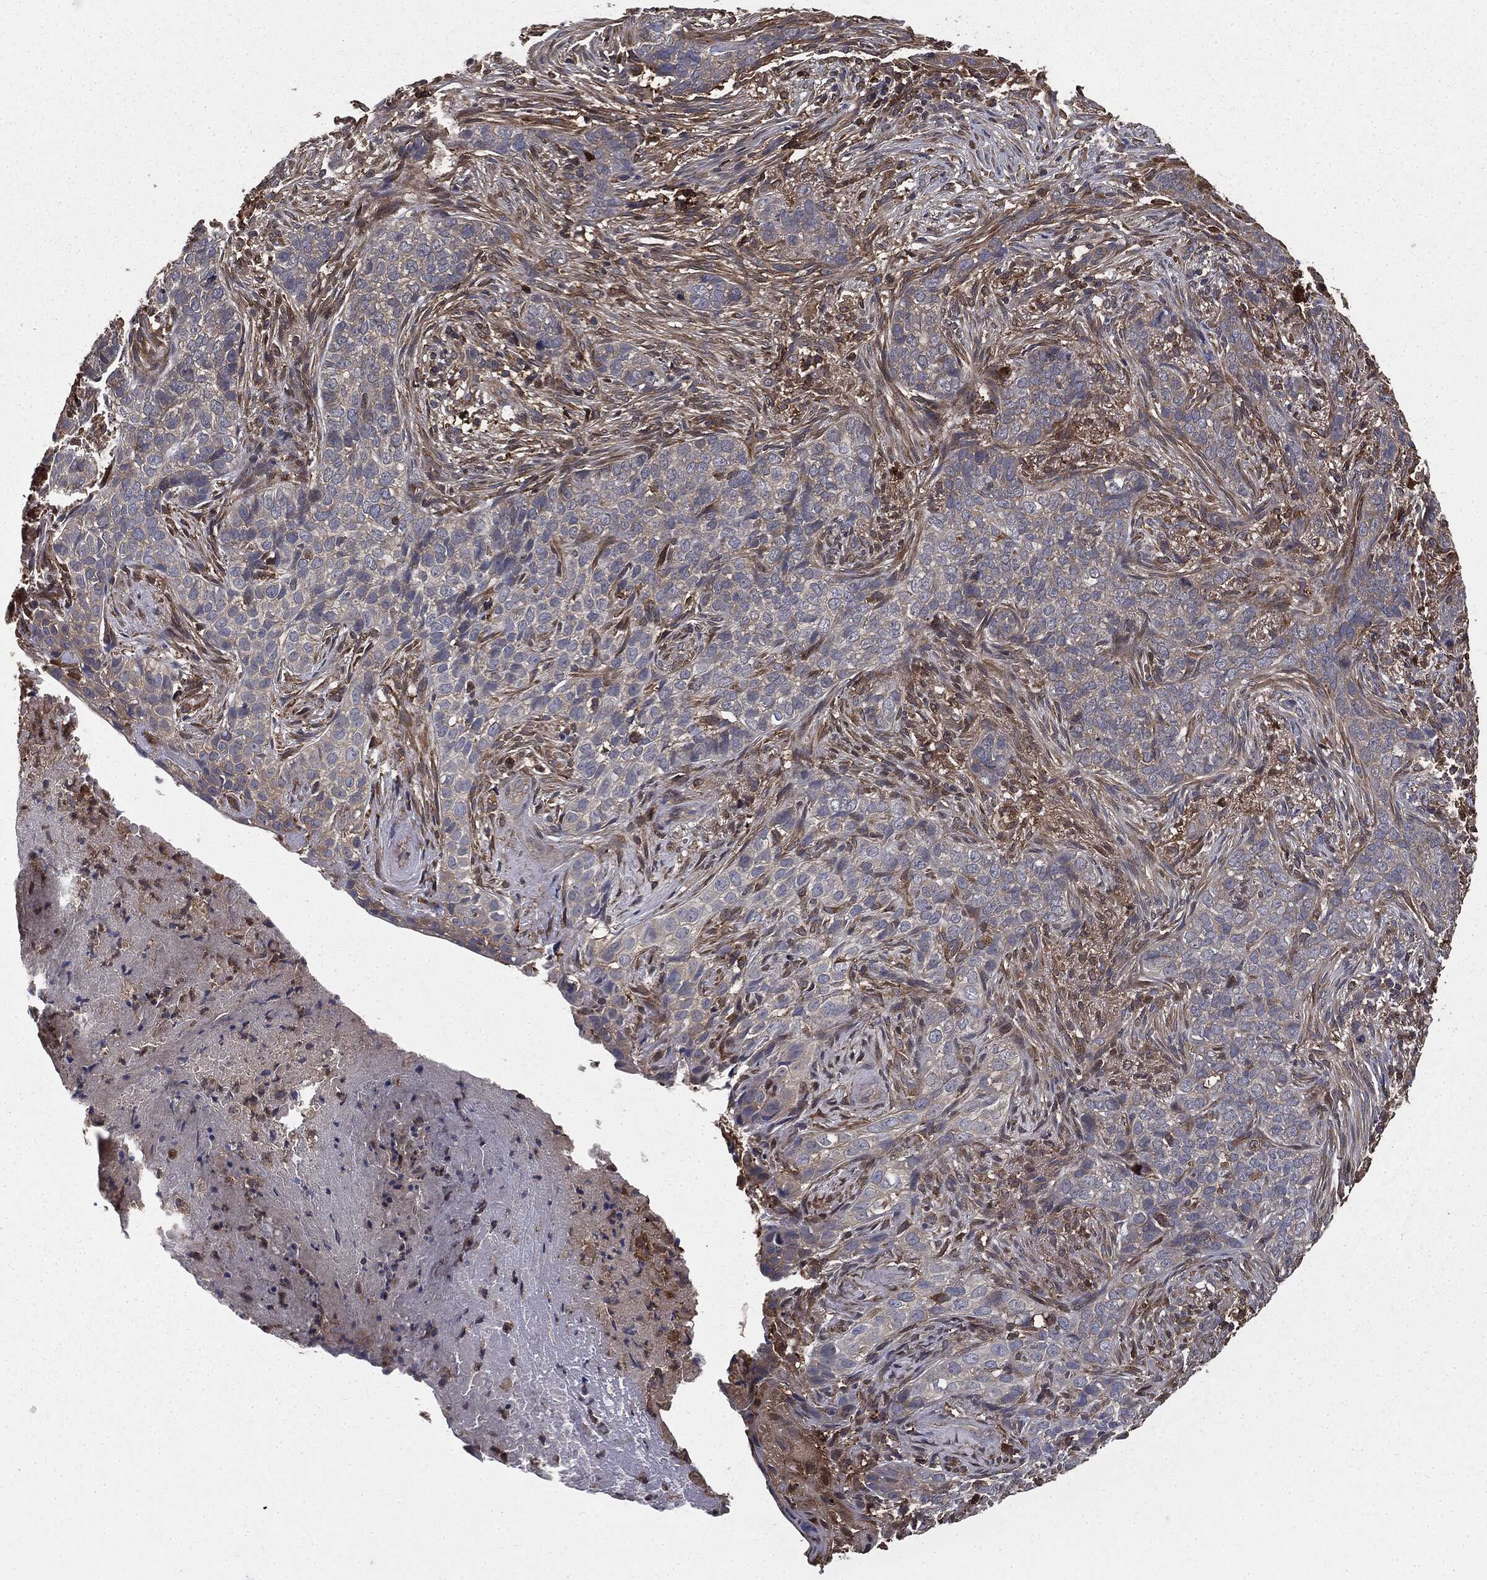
{"staining": {"intensity": "weak", "quantity": "<25%", "location": "cytoplasmic/membranous"}, "tissue": "skin cancer", "cell_type": "Tumor cells", "image_type": "cancer", "snomed": [{"axis": "morphology", "description": "Squamous cell carcinoma, NOS"}, {"axis": "topography", "description": "Skin"}], "caption": "DAB (3,3'-diaminobenzidine) immunohistochemical staining of skin cancer shows no significant positivity in tumor cells.", "gene": "GNB5", "patient": {"sex": "male", "age": 88}}